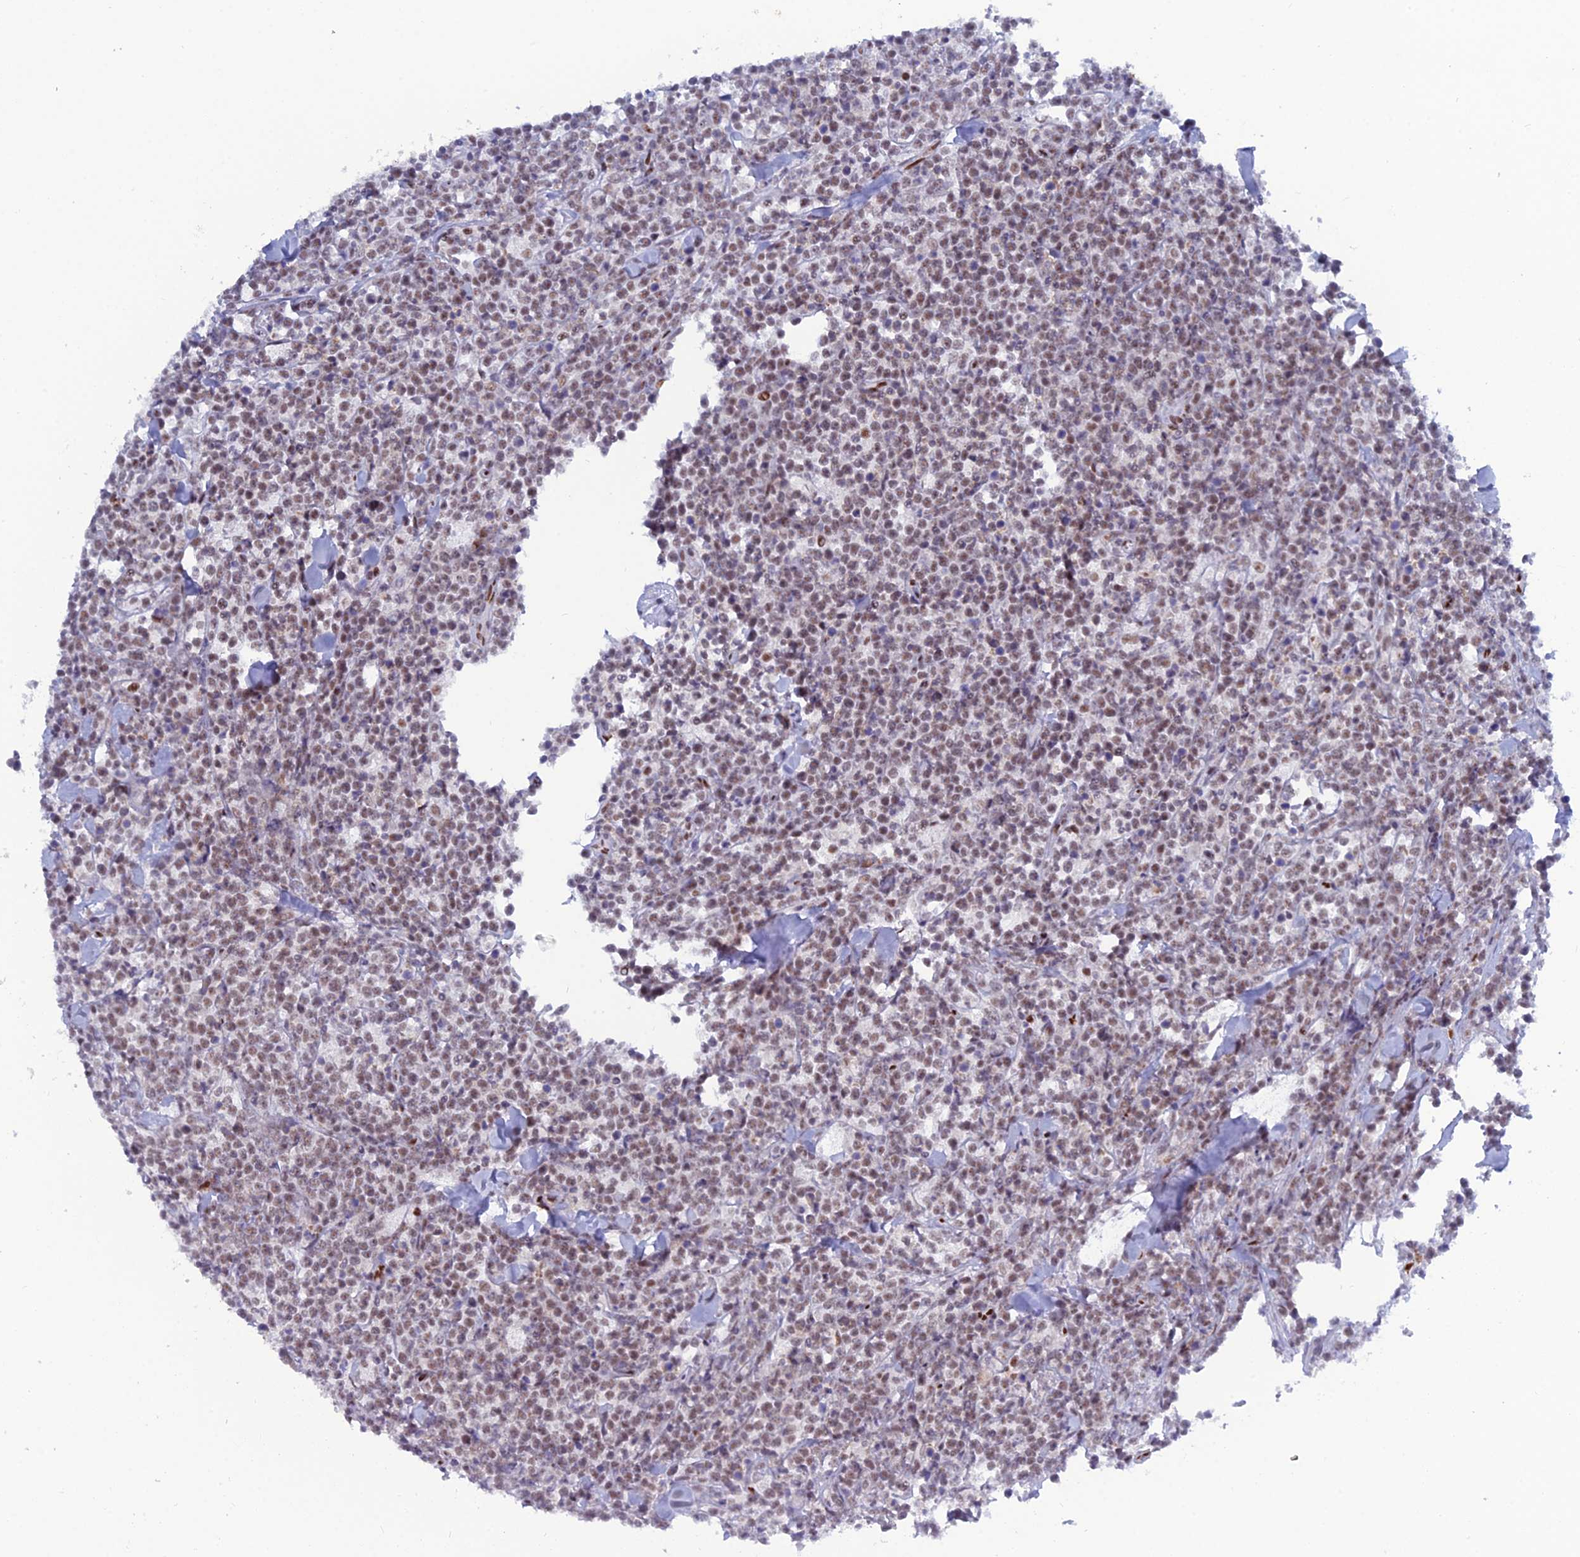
{"staining": {"intensity": "weak", "quantity": ">75%", "location": "nuclear"}, "tissue": "lymphoma", "cell_type": "Tumor cells", "image_type": "cancer", "snomed": [{"axis": "morphology", "description": "Malignant lymphoma, non-Hodgkin's type, High grade"}, {"axis": "topography", "description": "Small intestine"}], "caption": "Immunohistochemistry (IHC) (DAB (3,3'-diaminobenzidine)) staining of human malignant lymphoma, non-Hodgkin's type (high-grade) shows weak nuclear protein staining in about >75% of tumor cells.", "gene": "NOL4L", "patient": {"sex": "male", "age": 8}}